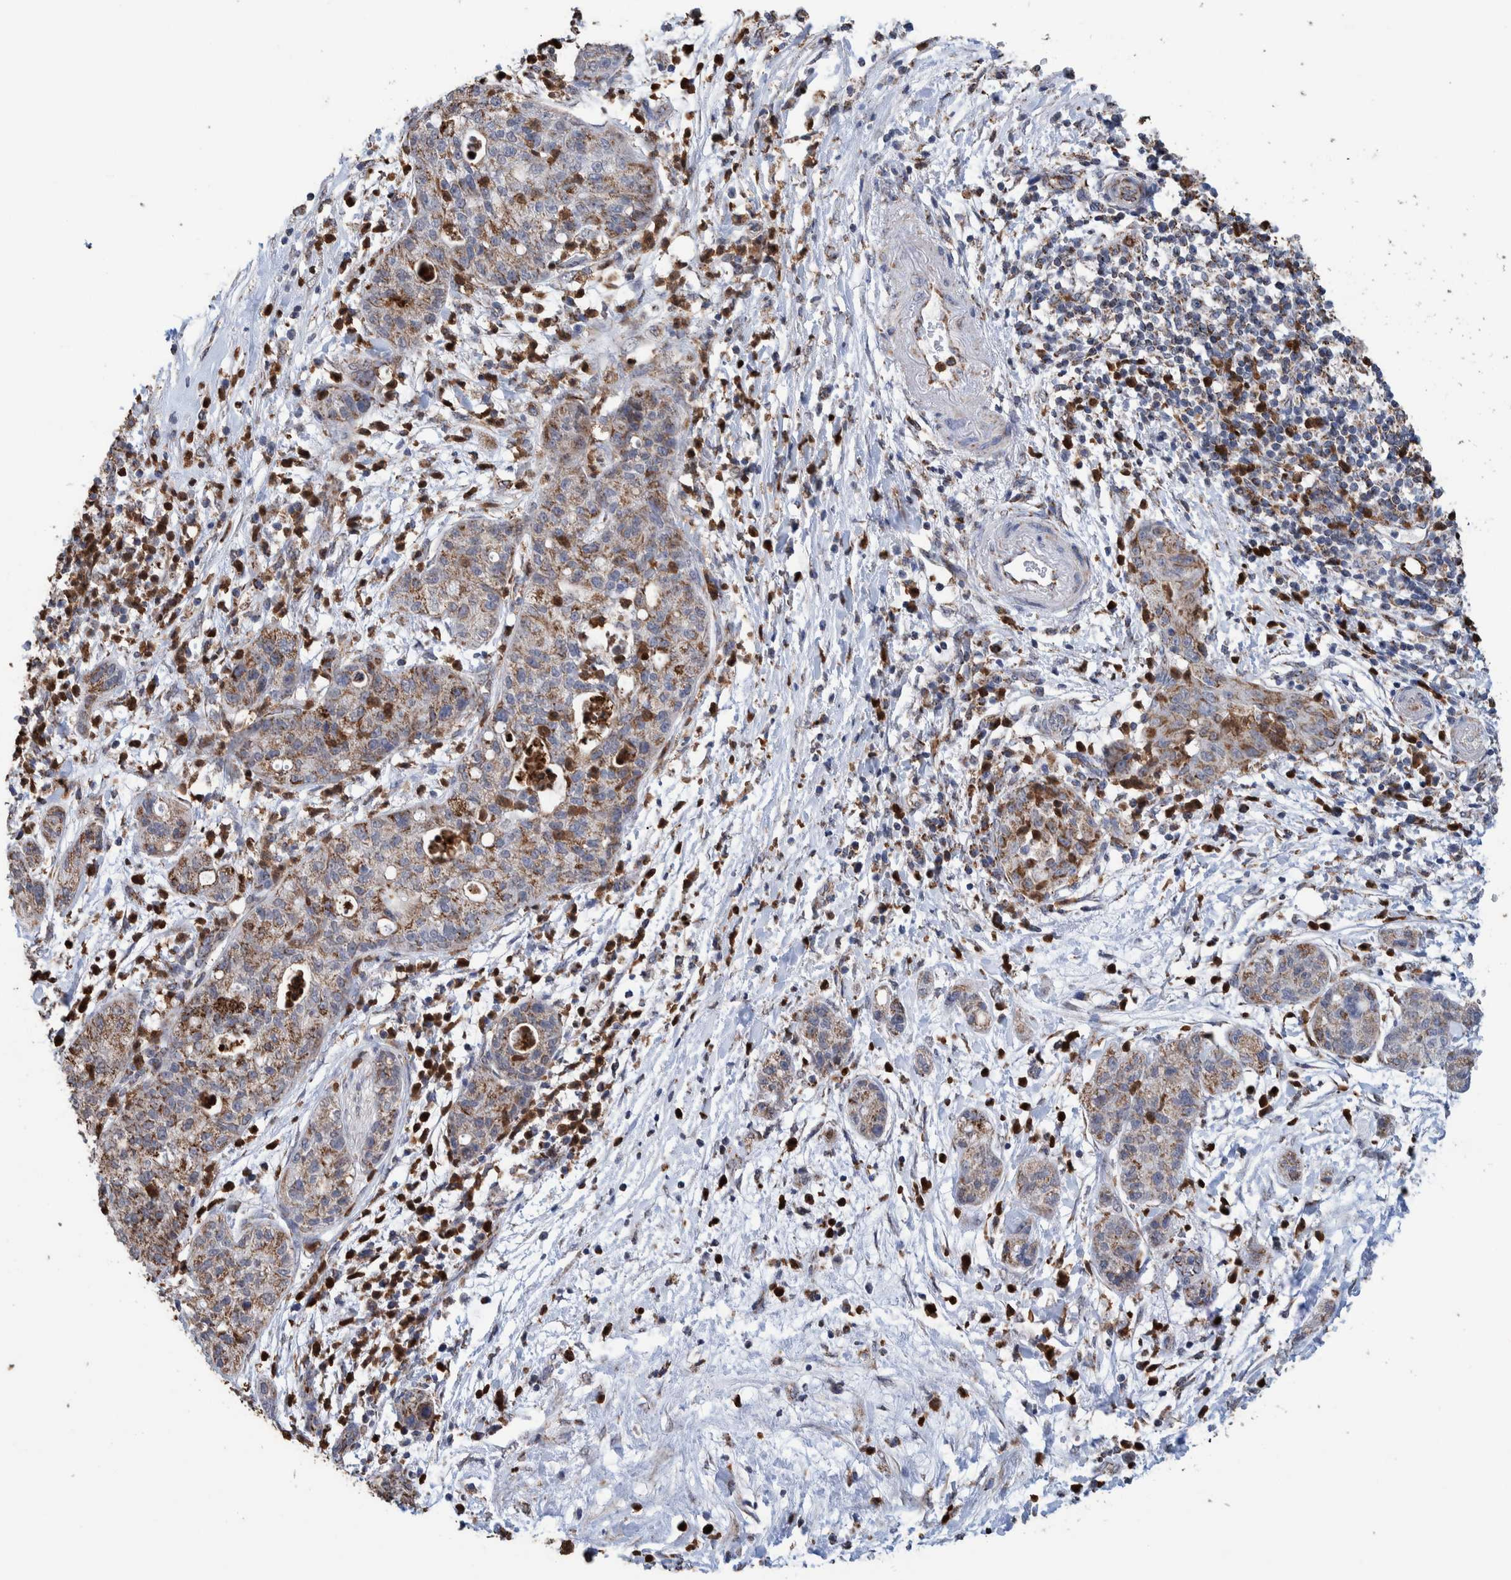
{"staining": {"intensity": "weak", "quantity": ">75%", "location": "cytoplasmic/membranous"}, "tissue": "pancreatic cancer", "cell_type": "Tumor cells", "image_type": "cancer", "snomed": [{"axis": "morphology", "description": "Adenocarcinoma, NOS"}, {"axis": "topography", "description": "Pancreas"}], "caption": "Human pancreatic cancer stained with a brown dye demonstrates weak cytoplasmic/membranous positive expression in about >75% of tumor cells.", "gene": "DECR1", "patient": {"sex": "female", "age": 78}}